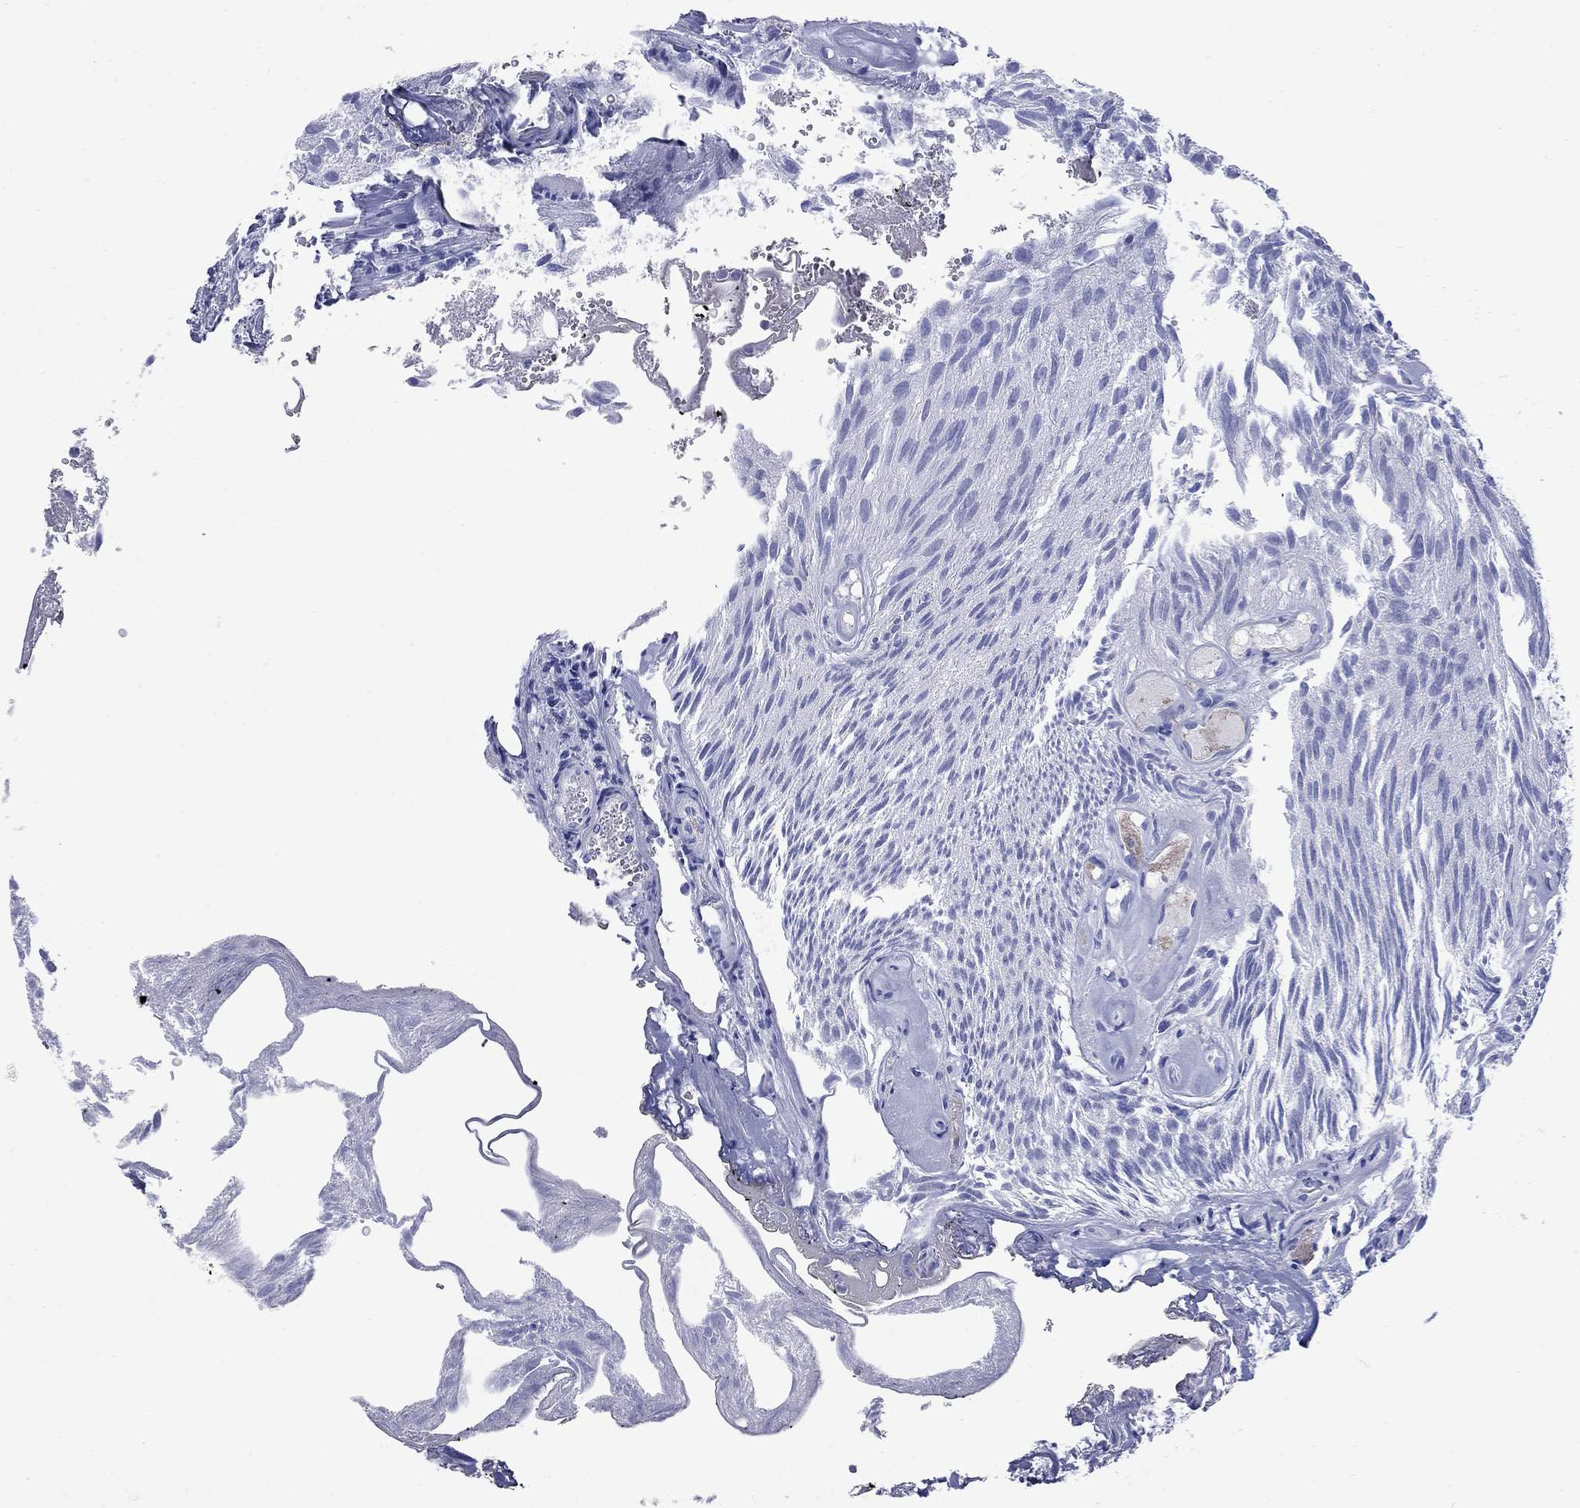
{"staining": {"intensity": "negative", "quantity": "none", "location": "none"}, "tissue": "urothelial cancer", "cell_type": "Tumor cells", "image_type": "cancer", "snomed": [{"axis": "morphology", "description": "Urothelial carcinoma, Low grade"}, {"axis": "topography", "description": "Urinary bladder"}], "caption": "There is no significant staining in tumor cells of urothelial cancer. (IHC, brightfield microscopy, high magnification).", "gene": "TACC3", "patient": {"sex": "female", "age": 87}}